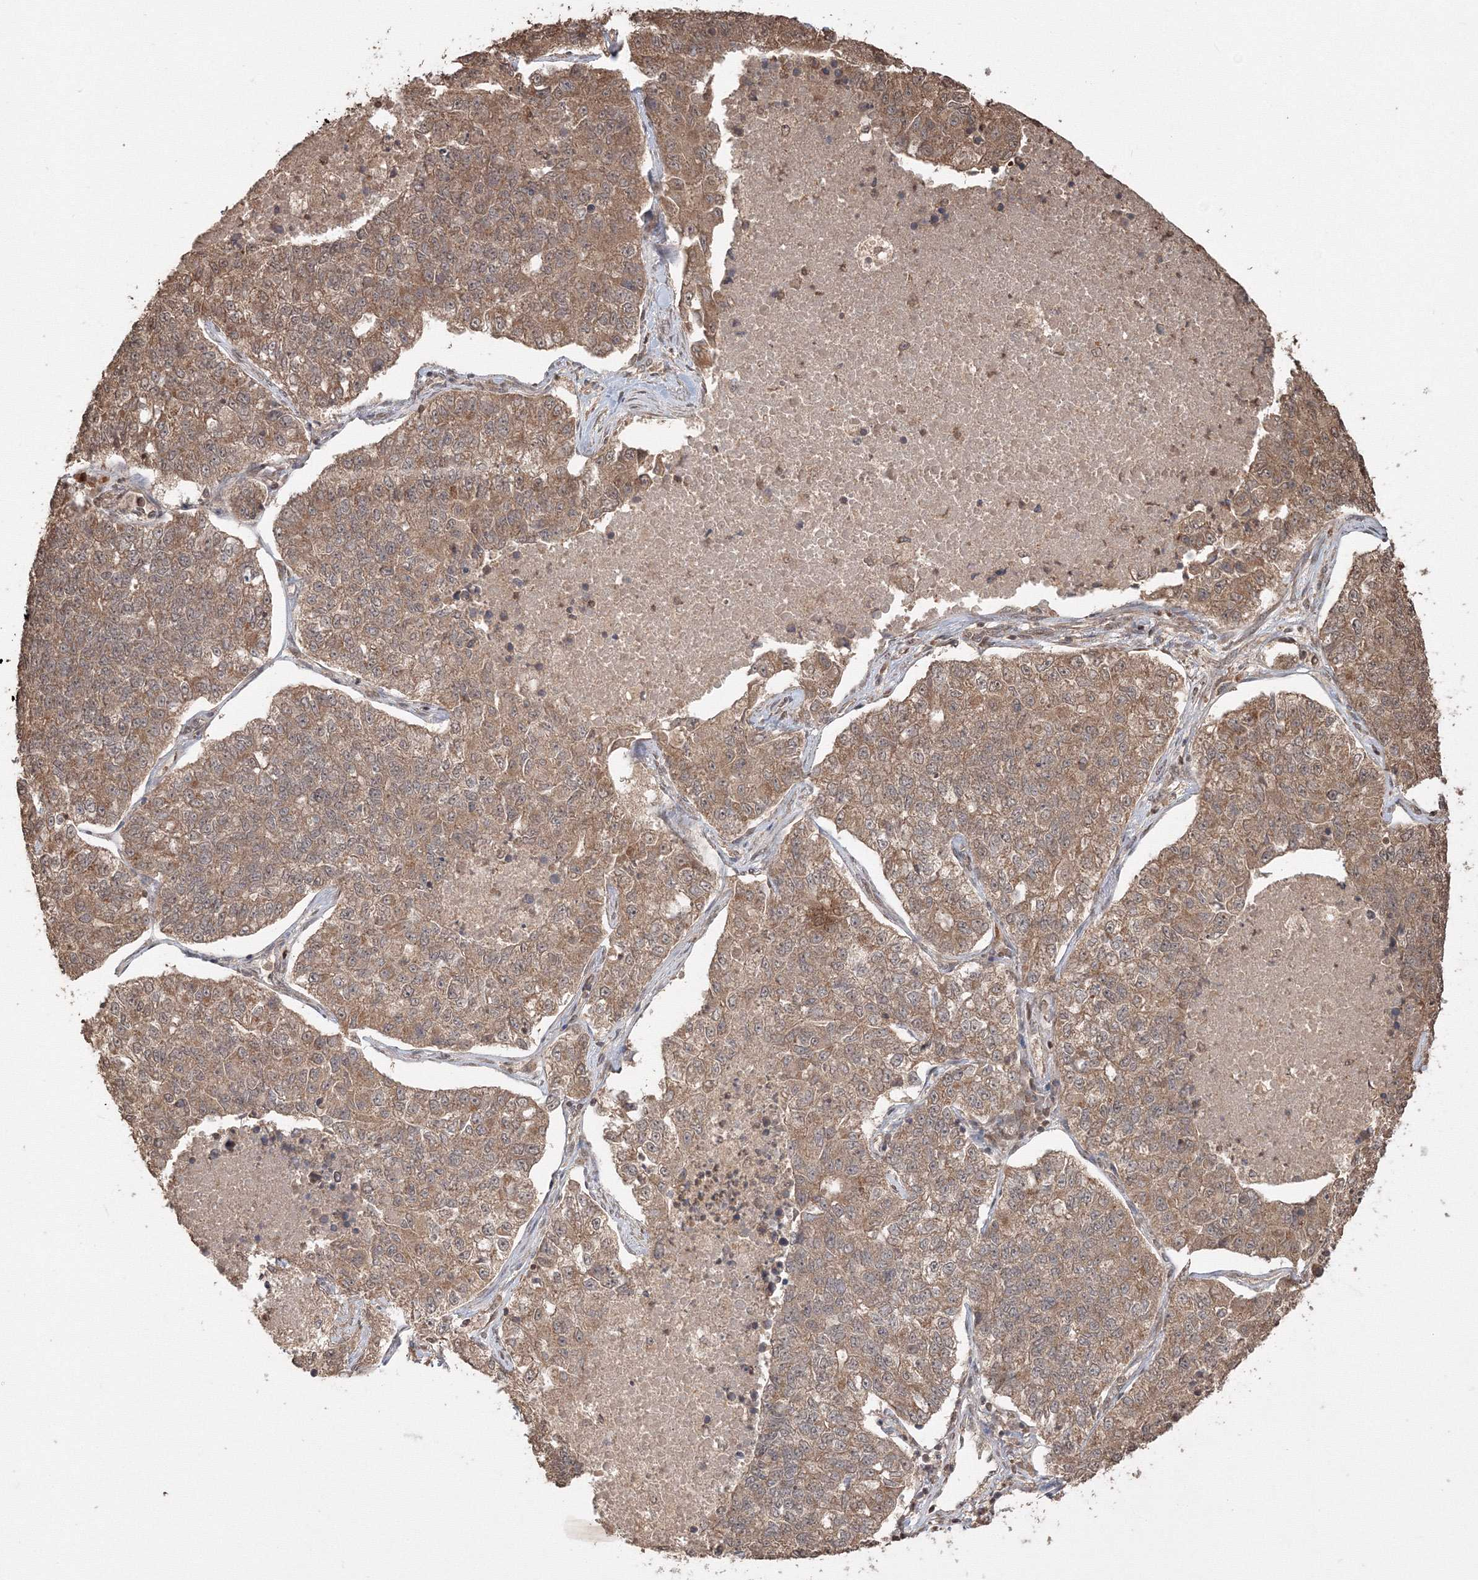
{"staining": {"intensity": "moderate", "quantity": ">75%", "location": "cytoplasmic/membranous"}, "tissue": "lung cancer", "cell_type": "Tumor cells", "image_type": "cancer", "snomed": [{"axis": "morphology", "description": "Adenocarcinoma, NOS"}, {"axis": "topography", "description": "Lung"}], "caption": "An image showing moderate cytoplasmic/membranous positivity in approximately >75% of tumor cells in adenocarcinoma (lung), as visualized by brown immunohistochemical staining.", "gene": "CCDC122", "patient": {"sex": "male", "age": 49}}